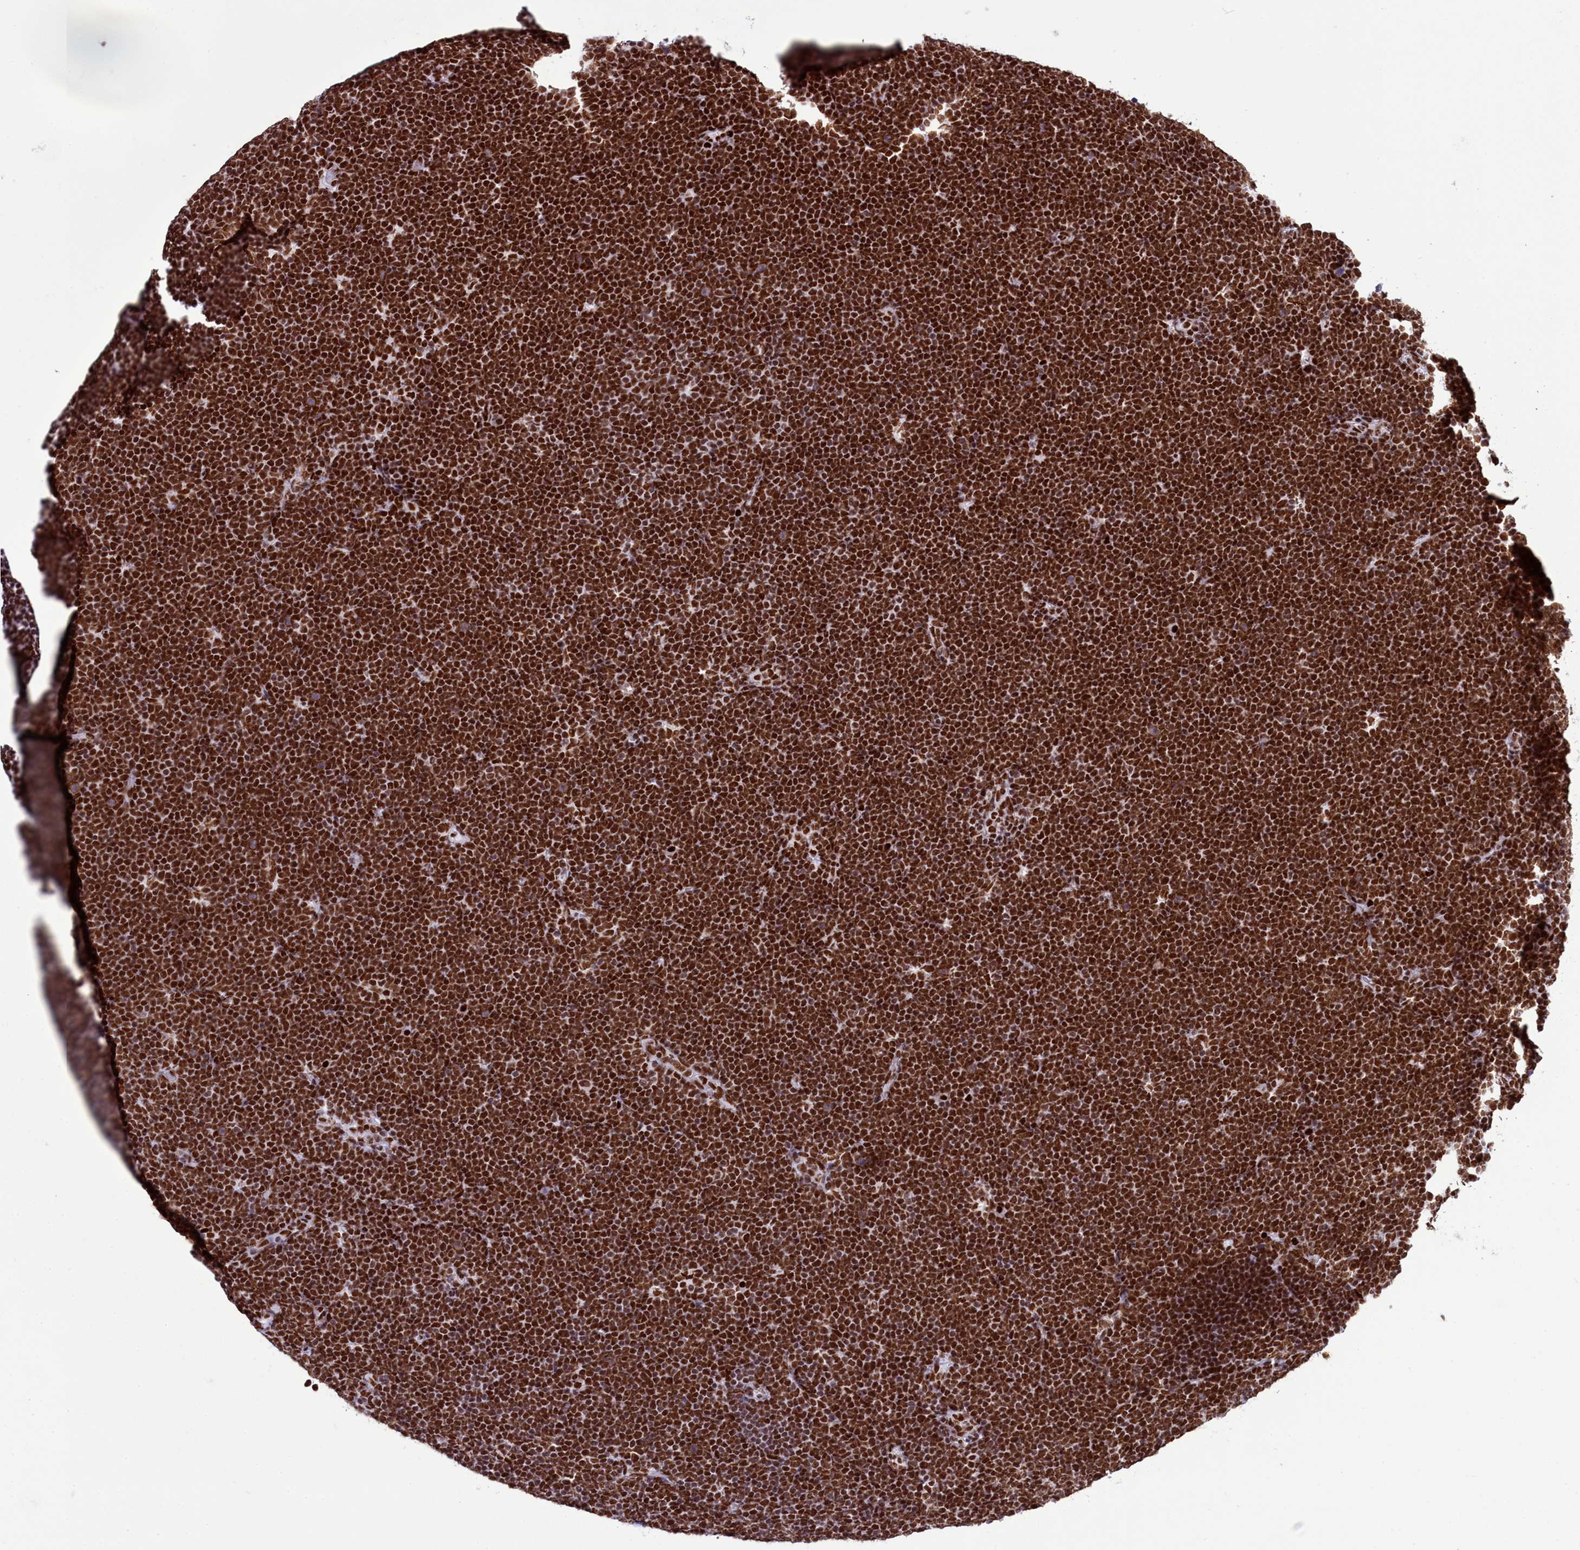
{"staining": {"intensity": "strong", "quantity": ">75%", "location": "nuclear"}, "tissue": "lymphoma", "cell_type": "Tumor cells", "image_type": "cancer", "snomed": [{"axis": "morphology", "description": "Malignant lymphoma, non-Hodgkin's type, High grade"}, {"axis": "topography", "description": "Lymph node"}], "caption": "Immunohistochemical staining of malignant lymphoma, non-Hodgkin's type (high-grade) demonstrates high levels of strong nuclear protein expression in about >75% of tumor cells. (IHC, brightfield microscopy, high magnification).", "gene": "RALY", "patient": {"sex": "male", "age": 13}}